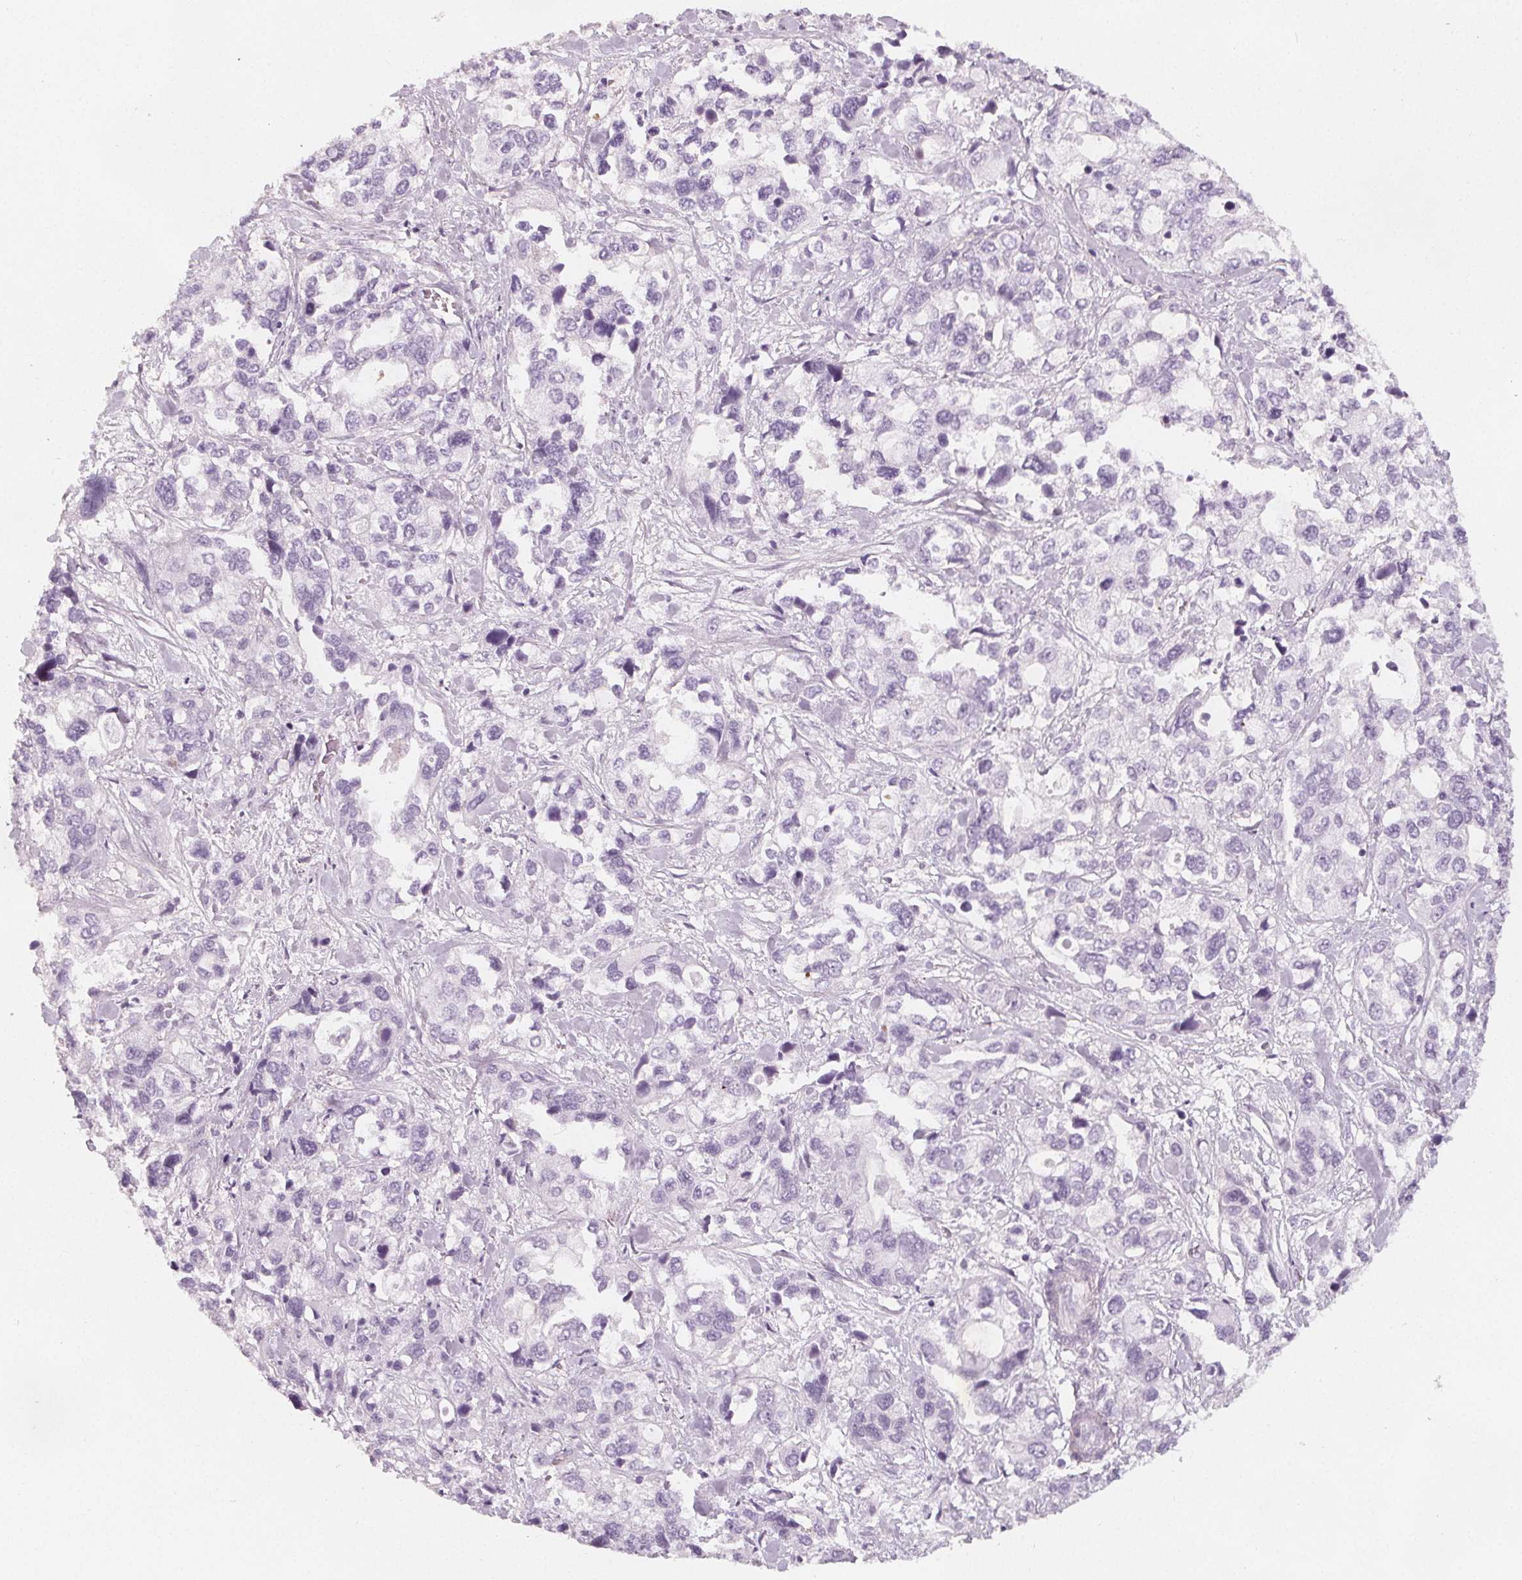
{"staining": {"intensity": "negative", "quantity": "none", "location": "none"}, "tissue": "stomach cancer", "cell_type": "Tumor cells", "image_type": "cancer", "snomed": [{"axis": "morphology", "description": "Adenocarcinoma, NOS"}, {"axis": "topography", "description": "Stomach, upper"}], "caption": "This is an immunohistochemistry image of human stomach cancer. There is no expression in tumor cells.", "gene": "SLC5A12", "patient": {"sex": "female", "age": 81}}